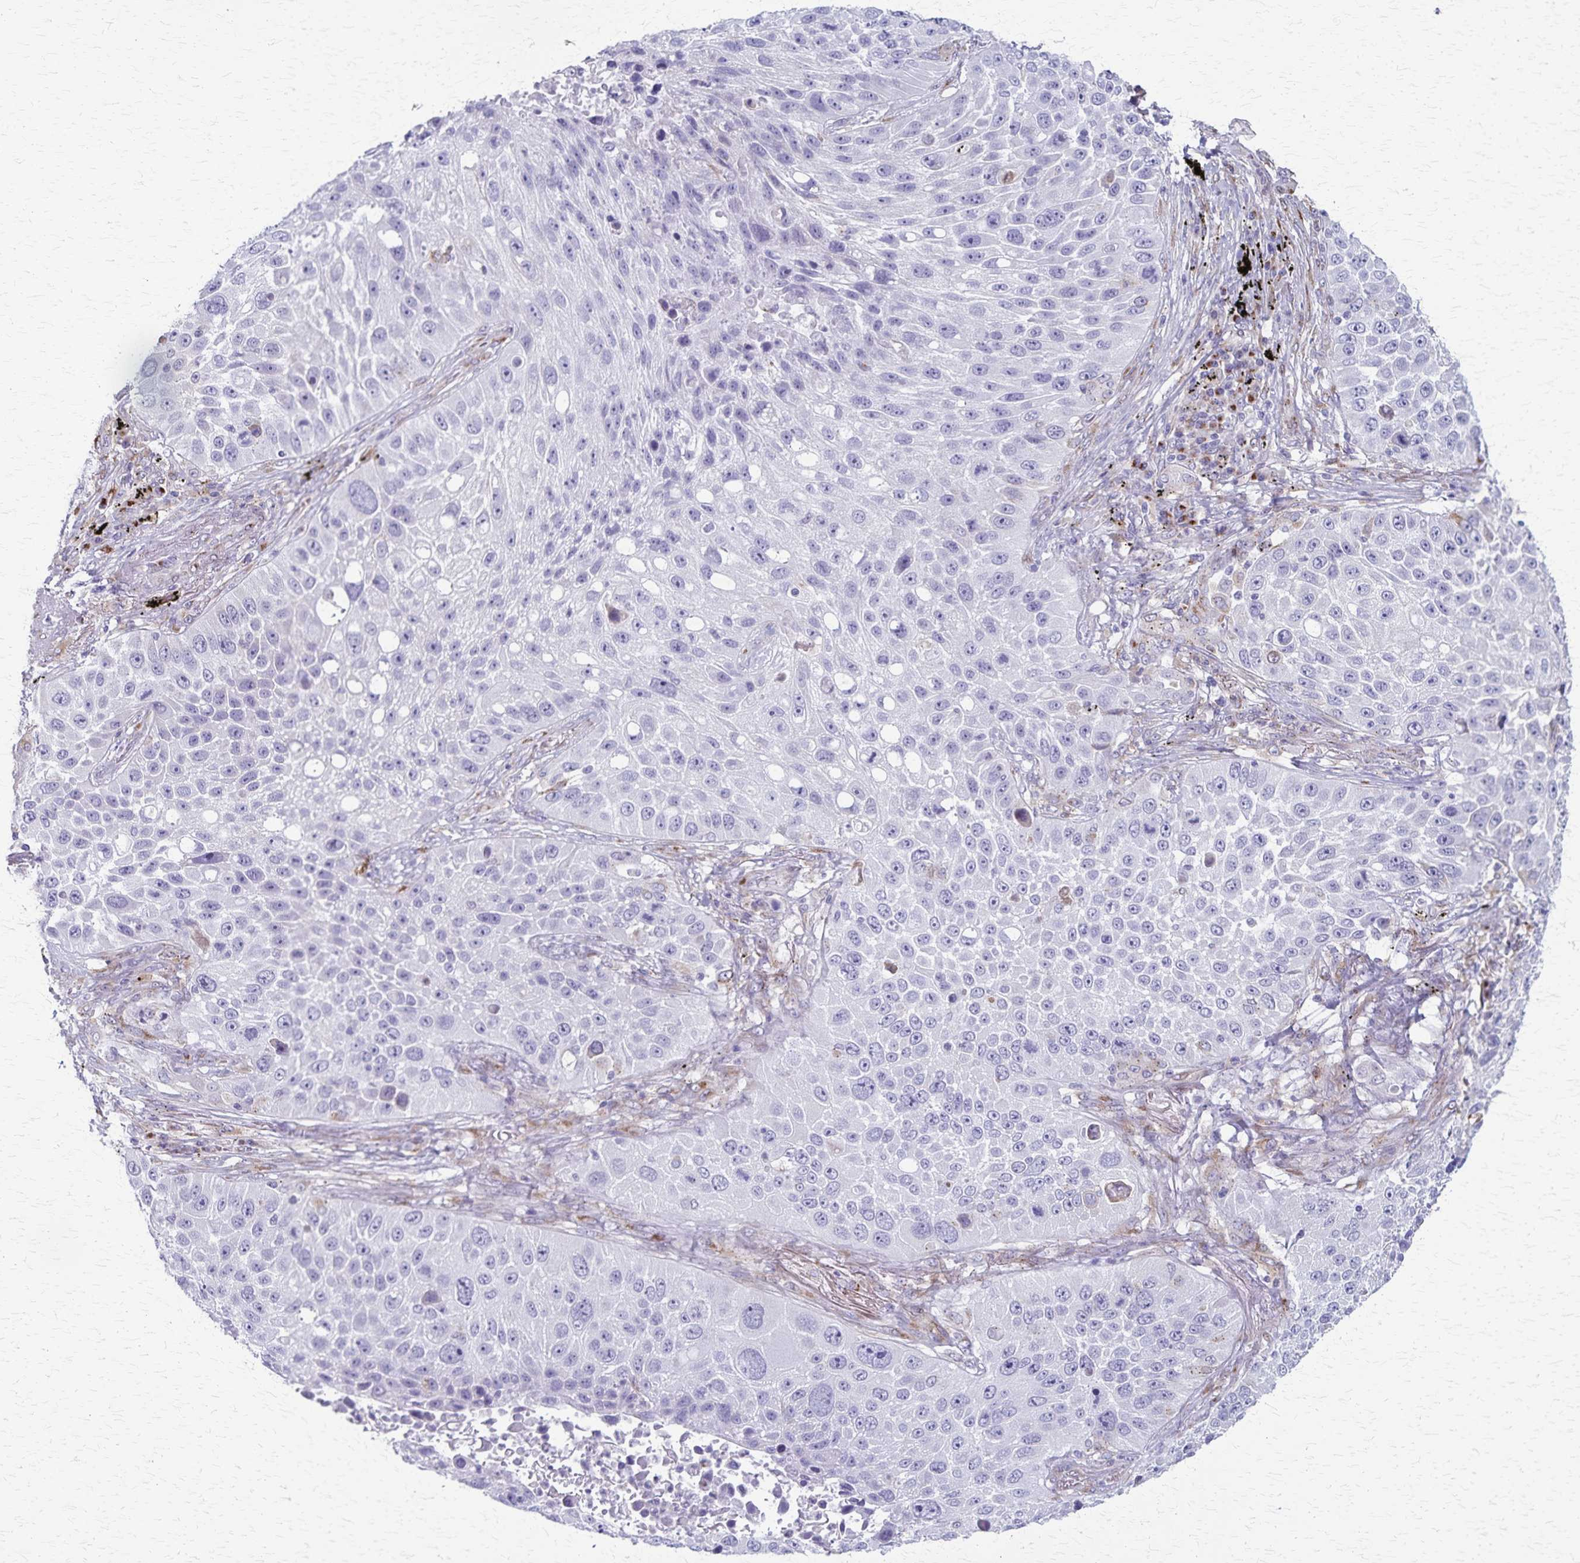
{"staining": {"intensity": "negative", "quantity": "none", "location": "none"}, "tissue": "lung cancer", "cell_type": "Tumor cells", "image_type": "cancer", "snomed": [{"axis": "morphology", "description": "Normal morphology"}, {"axis": "morphology", "description": "Squamous cell carcinoma, NOS"}, {"axis": "topography", "description": "Lymph node"}, {"axis": "topography", "description": "Lung"}], "caption": "DAB (3,3'-diaminobenzidine) immunohistochemical staining of human squamous cell carcinoma (lung) demonstrates no significant expression in tumor cells. (DAB immunohistochemistry with hematoxylin counter stain).", "gene": "MCFD2", "patient": {"sex": "male", "age": 67}}